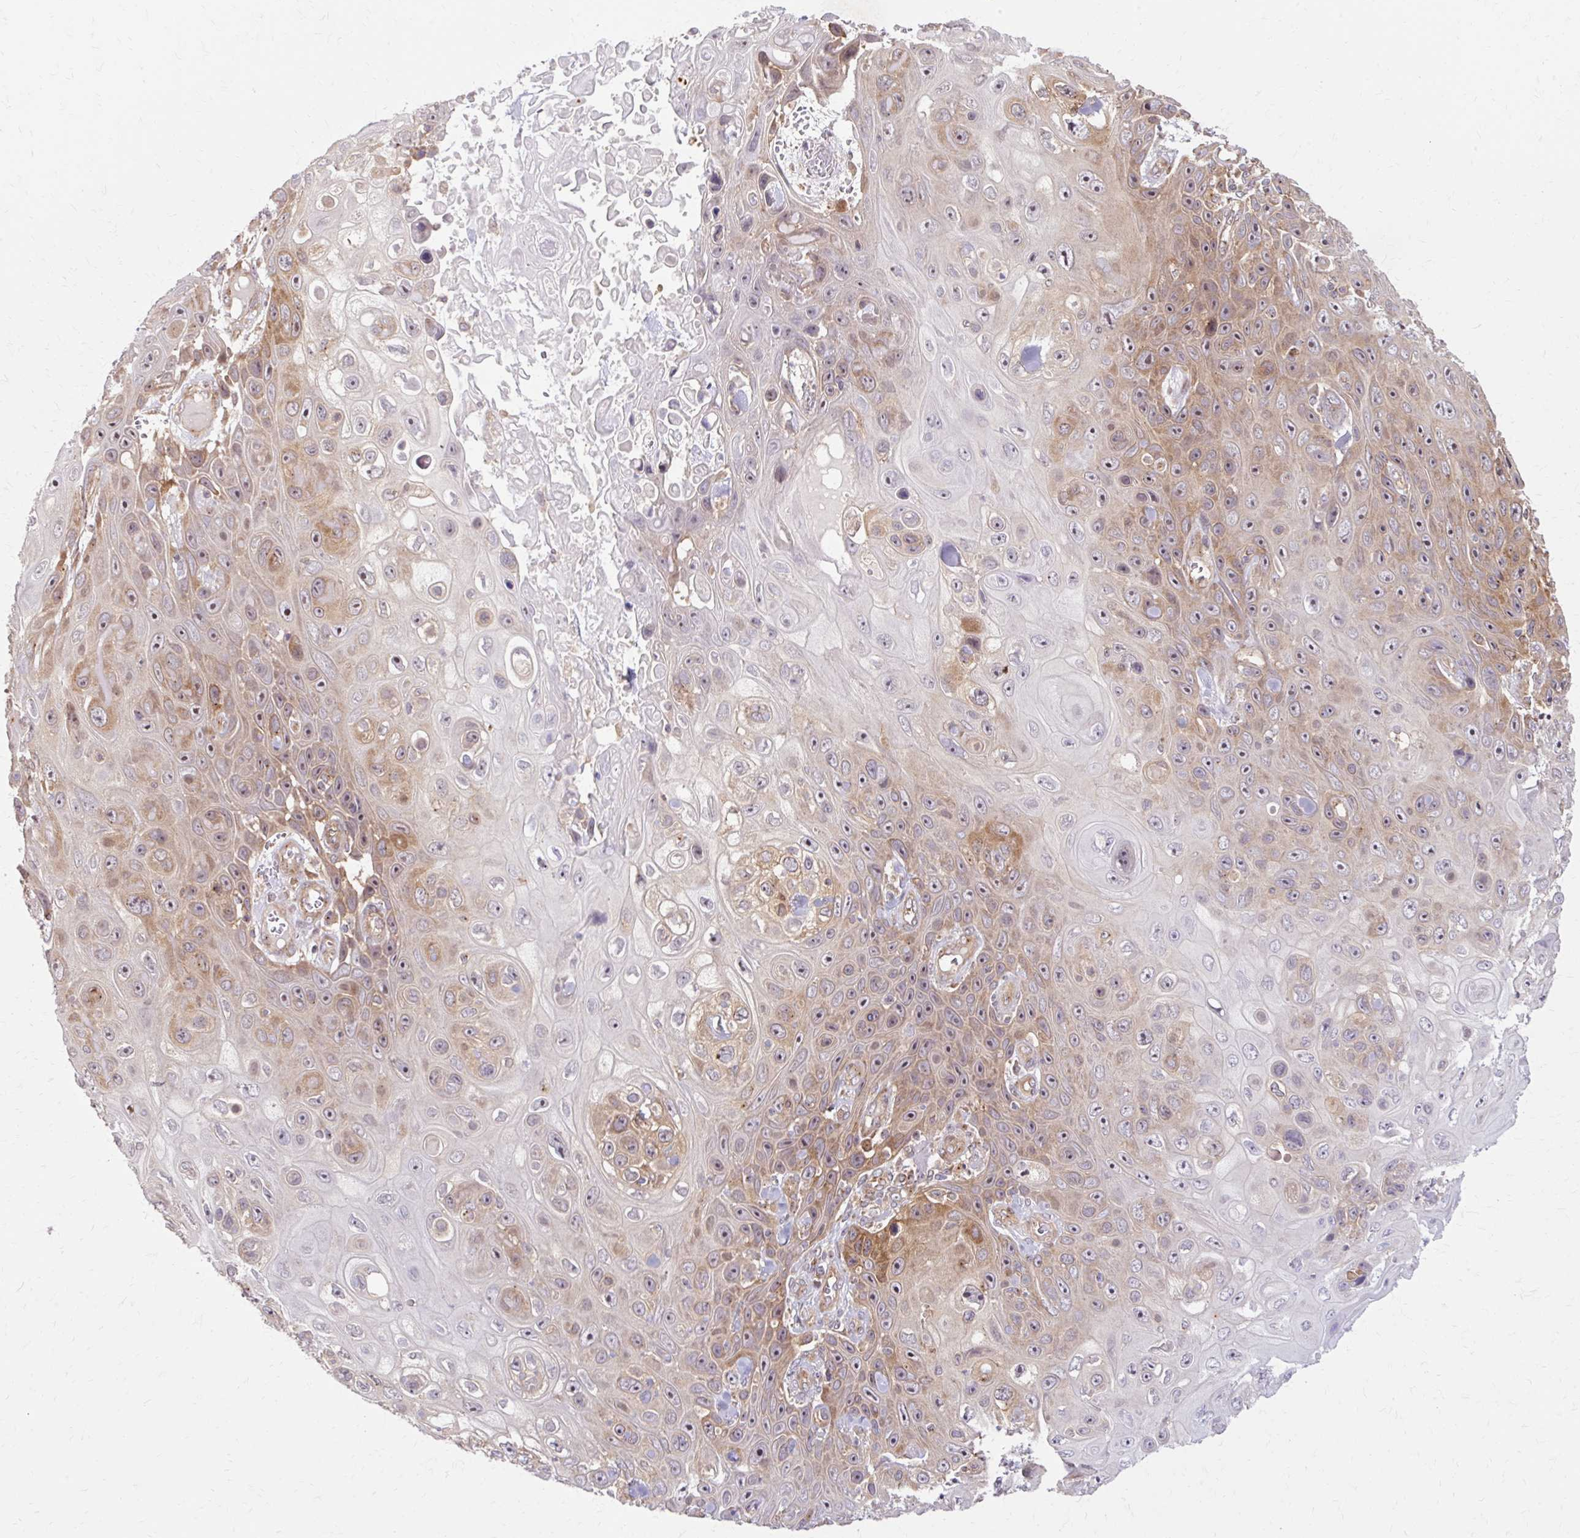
{"staining": {"intensity": "moderate", "quantity": "25%-75%", "location": "cytoplasmic/membranous"}, "tissue": "skin cancer", "cell_type": "Tumor cells", "image_type": "cancer", "snomed": [{"axis": "morphology", "description": "Squamous cell carcinoma, NOS"}, {"axis": "topography", "description": "Skin"}], "caption": "Skin squamous cell carcinoma stained with DAB immunohistochemistry demonstrates medium levels of moderate cytoplasmic/membranous positivity in approximately 25%-75% of tumor cells.", "gene": "MZT2B", "patient": {"sex": "male", "age": 82}}